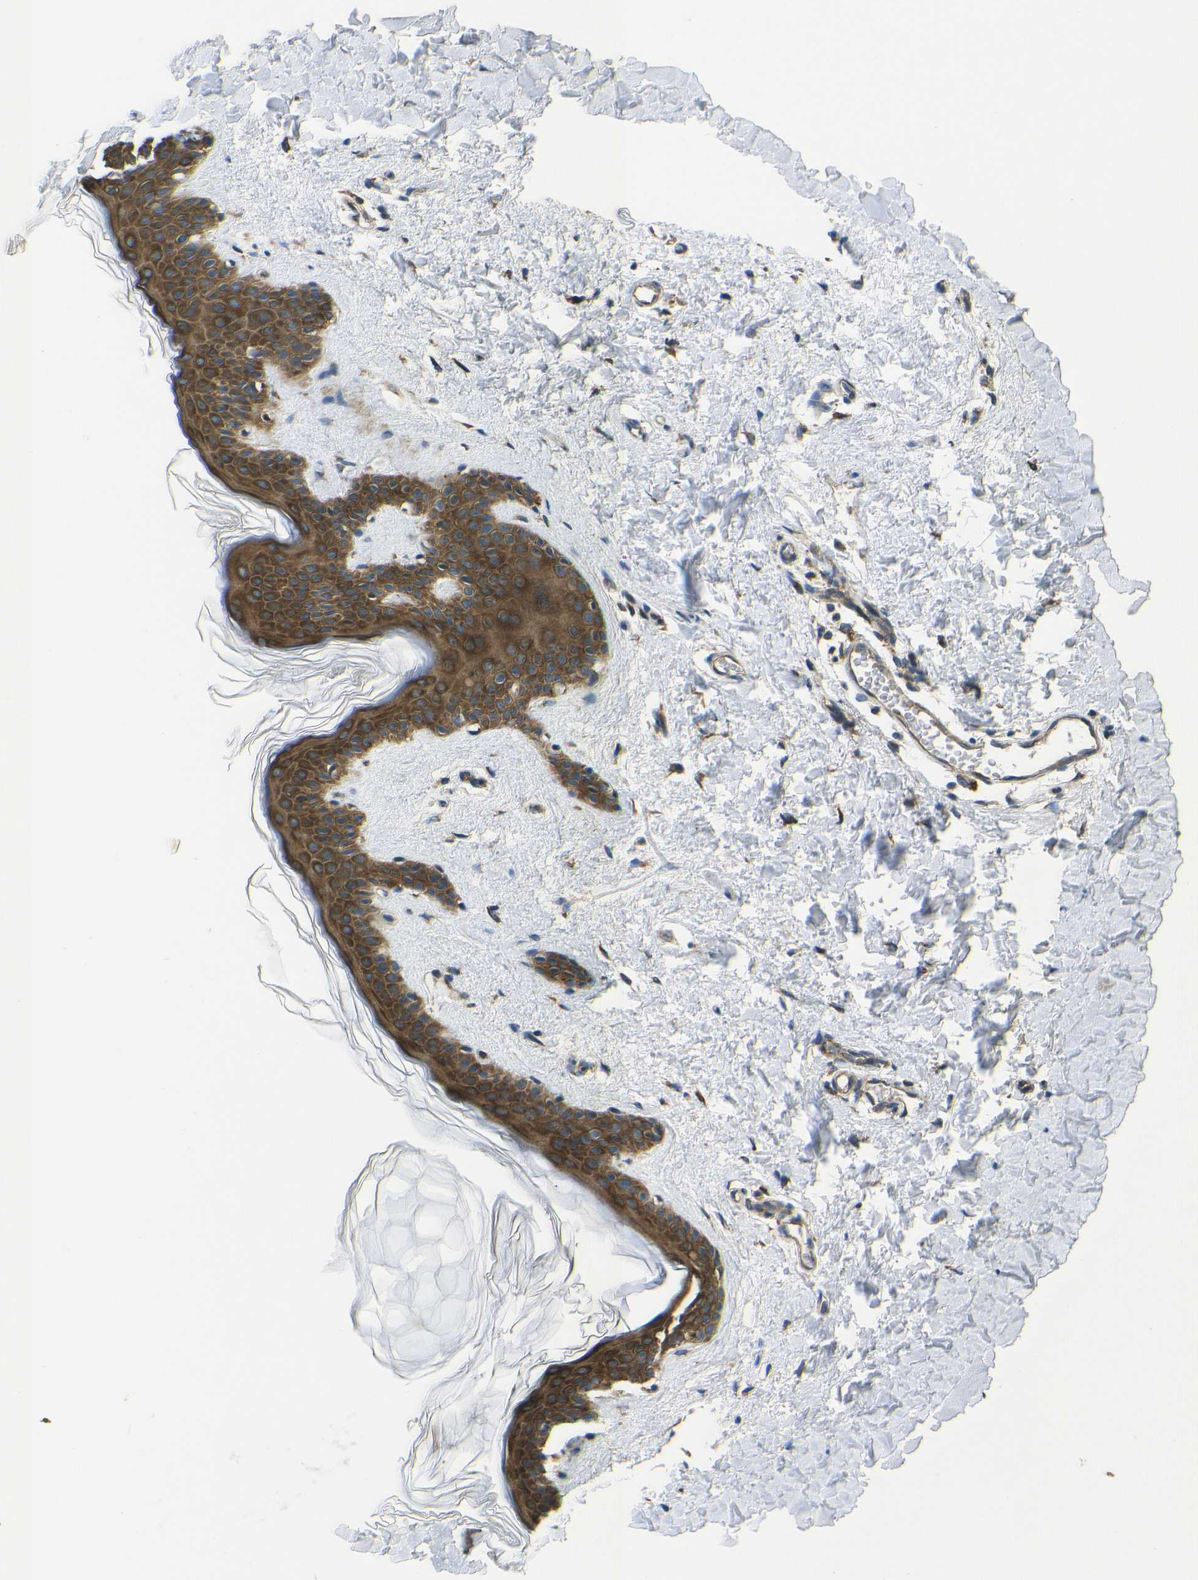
{"staining": {"intensity": "moderate", "quantity": ">75%", "location": "cytoplasmic/membranous"}, "tissue": "skin", "cell_type": "Fibroblasts", "image_type": "normal", "snomed": [{"axis": "morphology", "description": "Normal tissue, NOS"}, {"axis": "topography", "description": "Skin"}], "caption": "Protein expression analysis of unremarkable skin reveals moderate cytoplasmic/membranous expression in approximately >75% of fibroblasts.", "gene": "RPSA", "patient": {"sex": "female", "age": 41}}